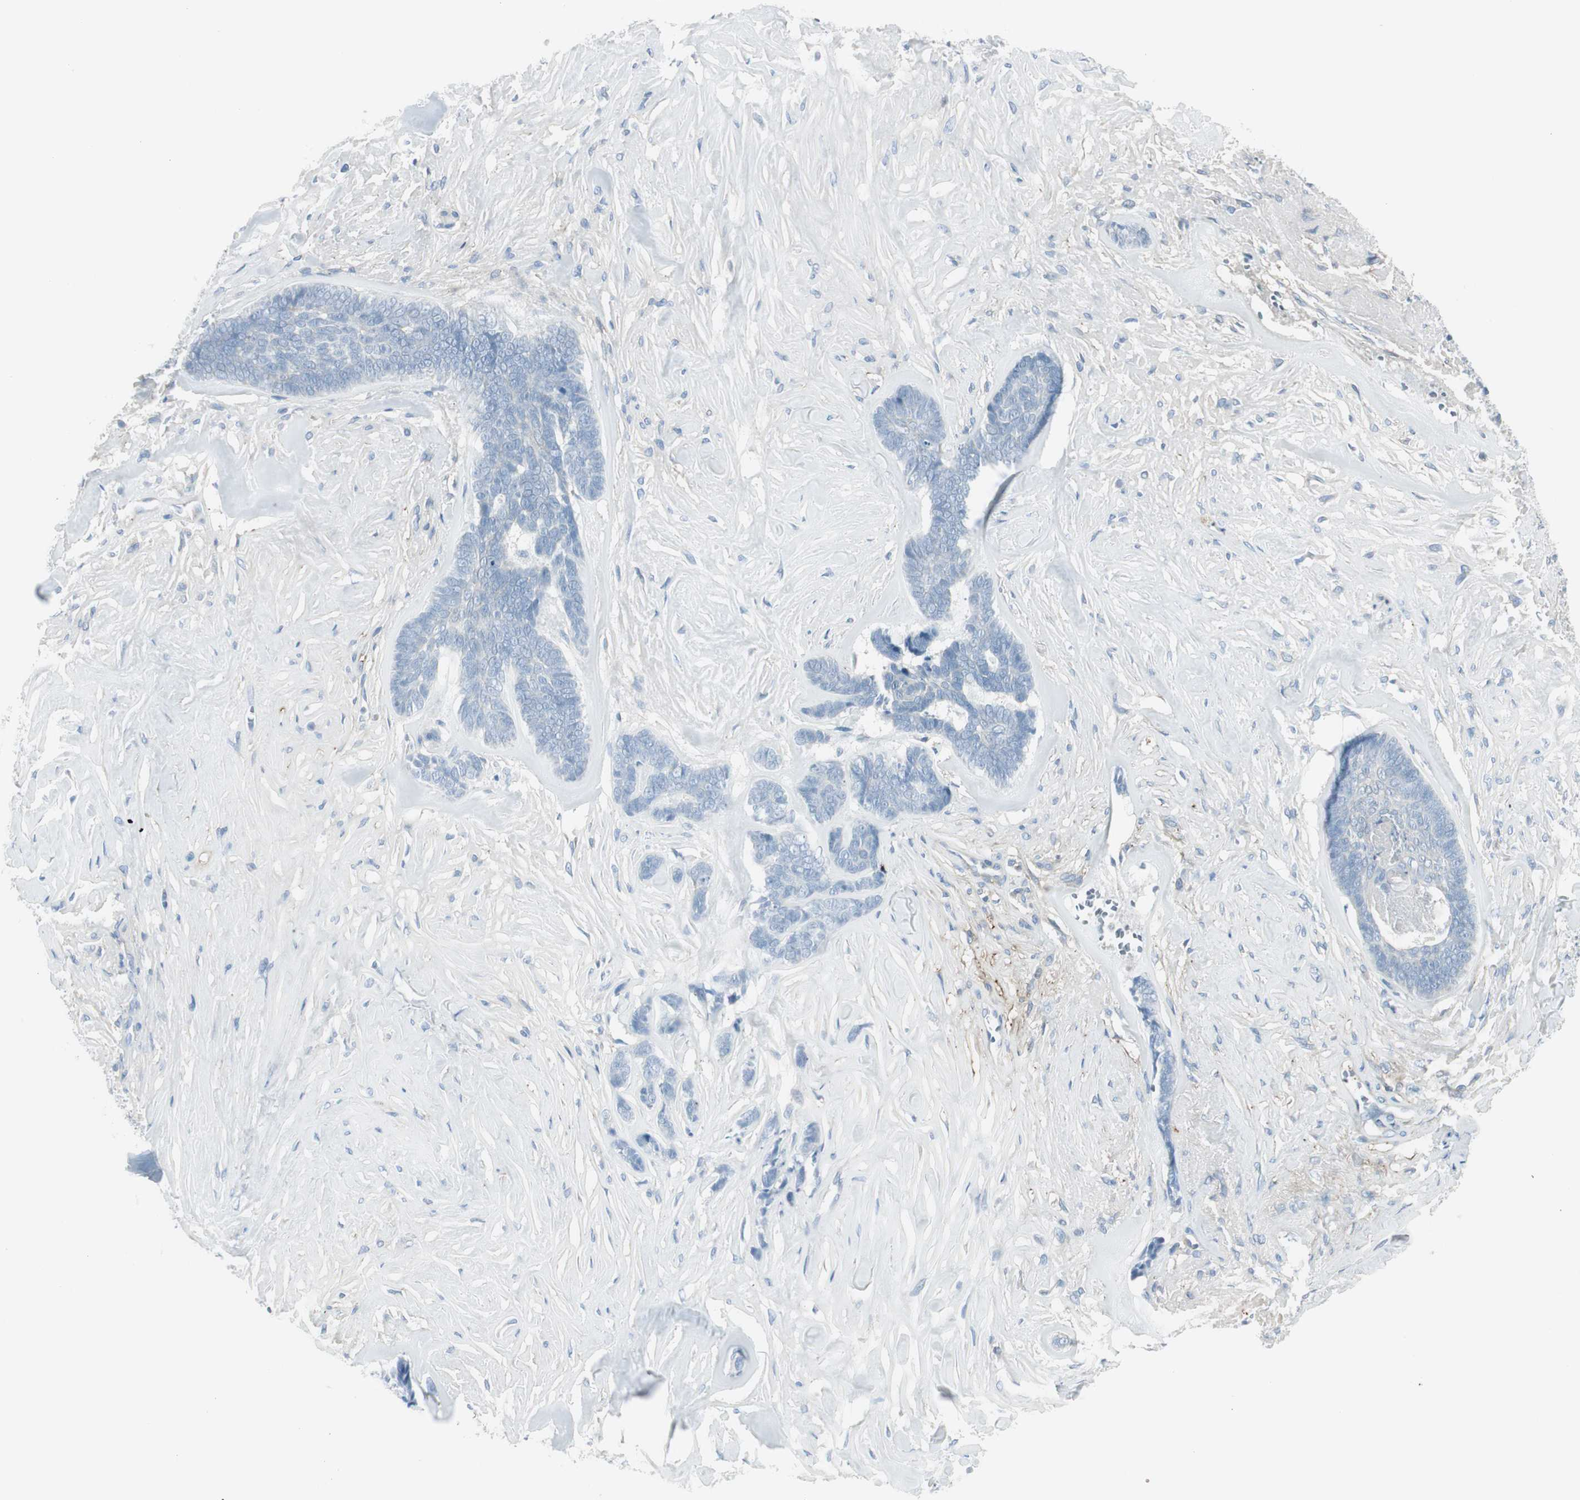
{"staining": {"intensity": "negative", "quantity": "none", "location": "none"}, "tissue": "skin cancer", "cell_type": "Tumor cells", "image_type": "cancer", "snomed": [{"axis": "morphology", "description": "Basal cell carcinoma"}, {"axis": "topography", "description": "Skin"}], "caption": "Skin cancer stained for a protein using IHC shows no expression tumor cells.", "gene": "CACNA2D1", "patient": {"sex": "male", "age": 84}}